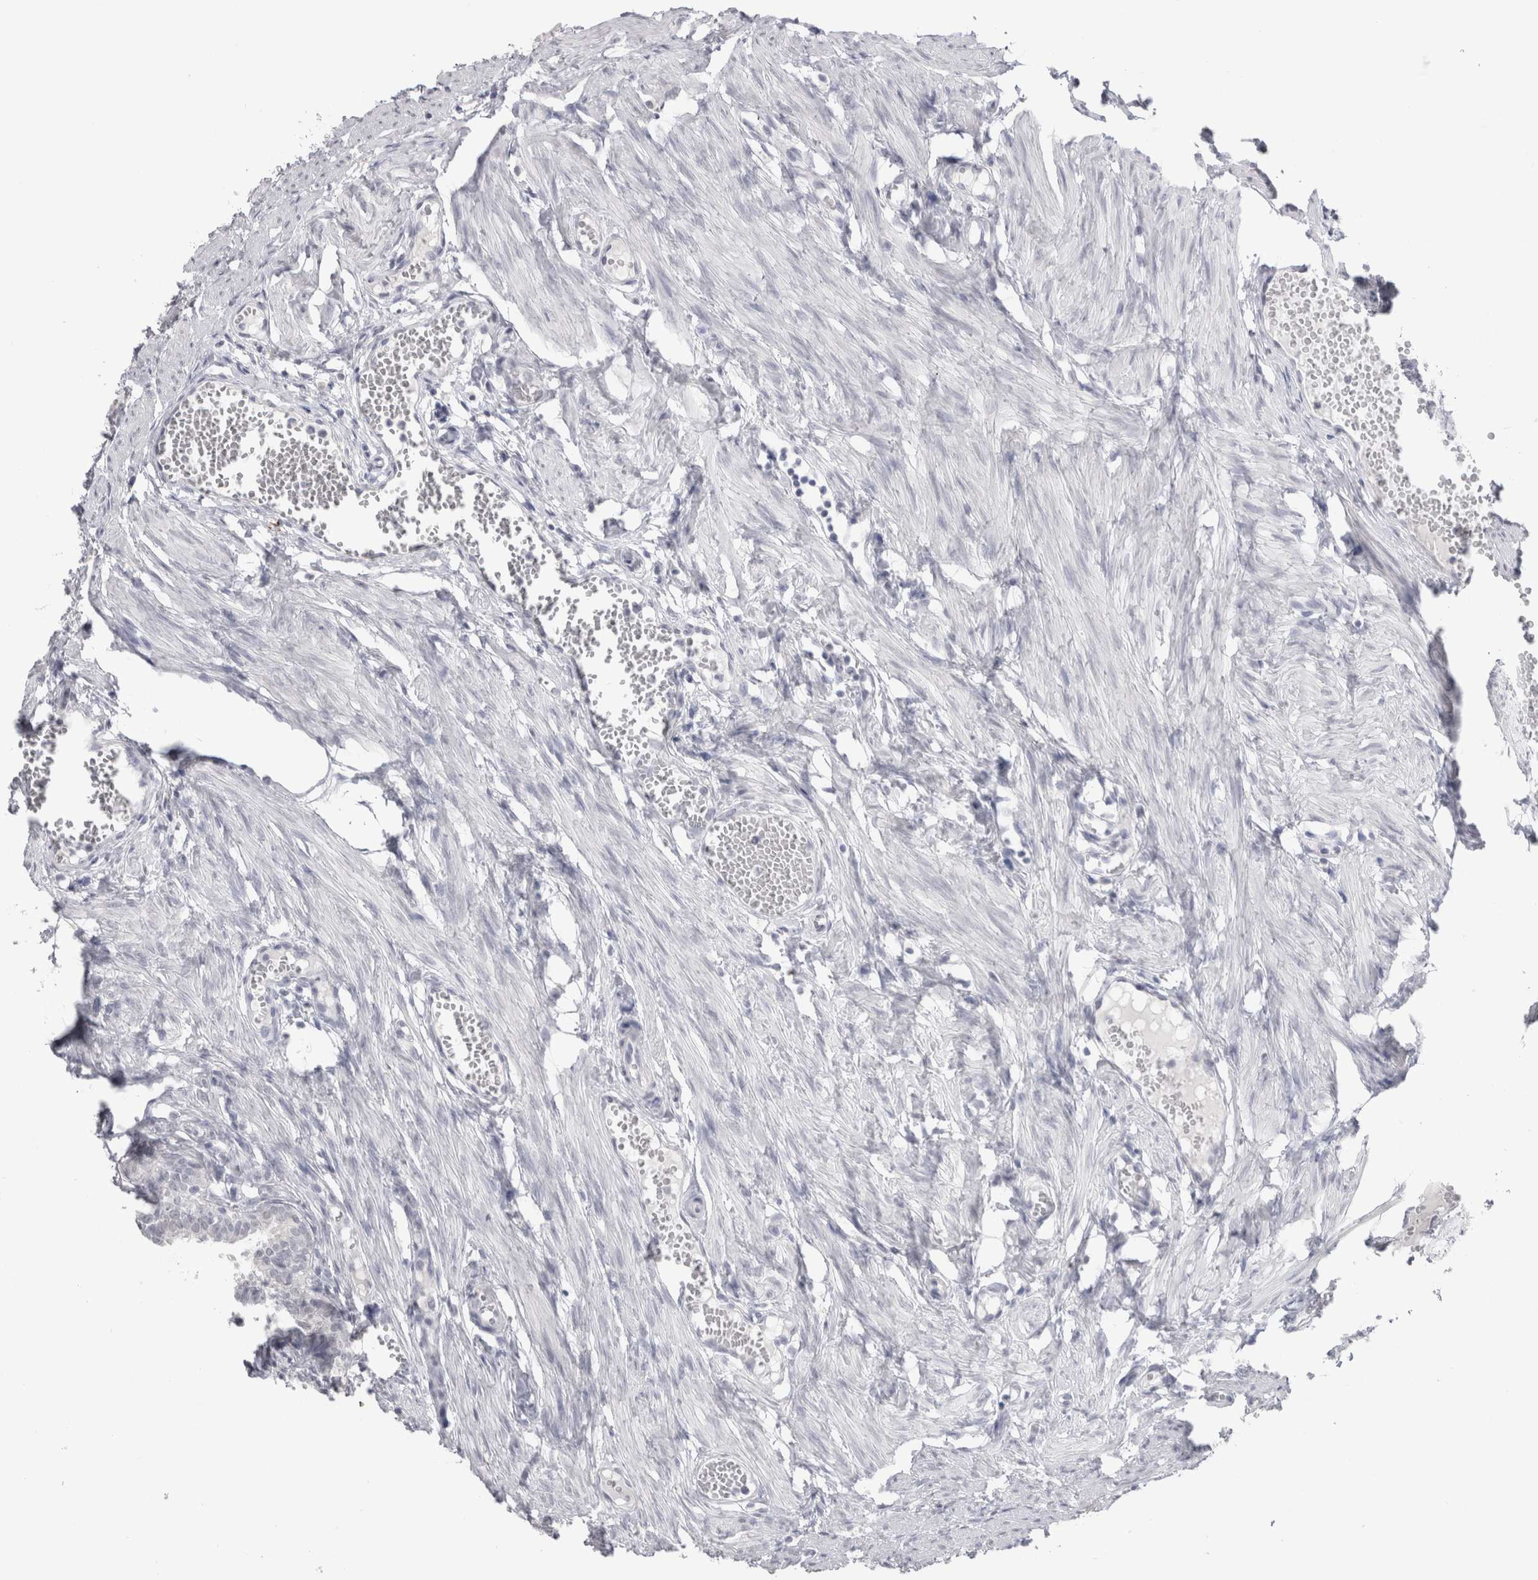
{"staining": {"intensity": "negative", "quantity": "none", "location": "none"}, "tissue": "fallopian tube", "cell_type": "Glandular cells", "image_type": "normal", "snomed": [{"axis": "morphology", "description": "Normal tissue, NOS"}, {"axis": "topography", "description": "Fallopian tube"}, {"axis": "topography", "description": "Ovary"}], "caption": "Human fallopian tube stained for a protein using immunohistochemistry (IHC) exhibits no expression in glandular cells.", "gene": "CDH17", "patient": {"sex": "female", "age": 23}}